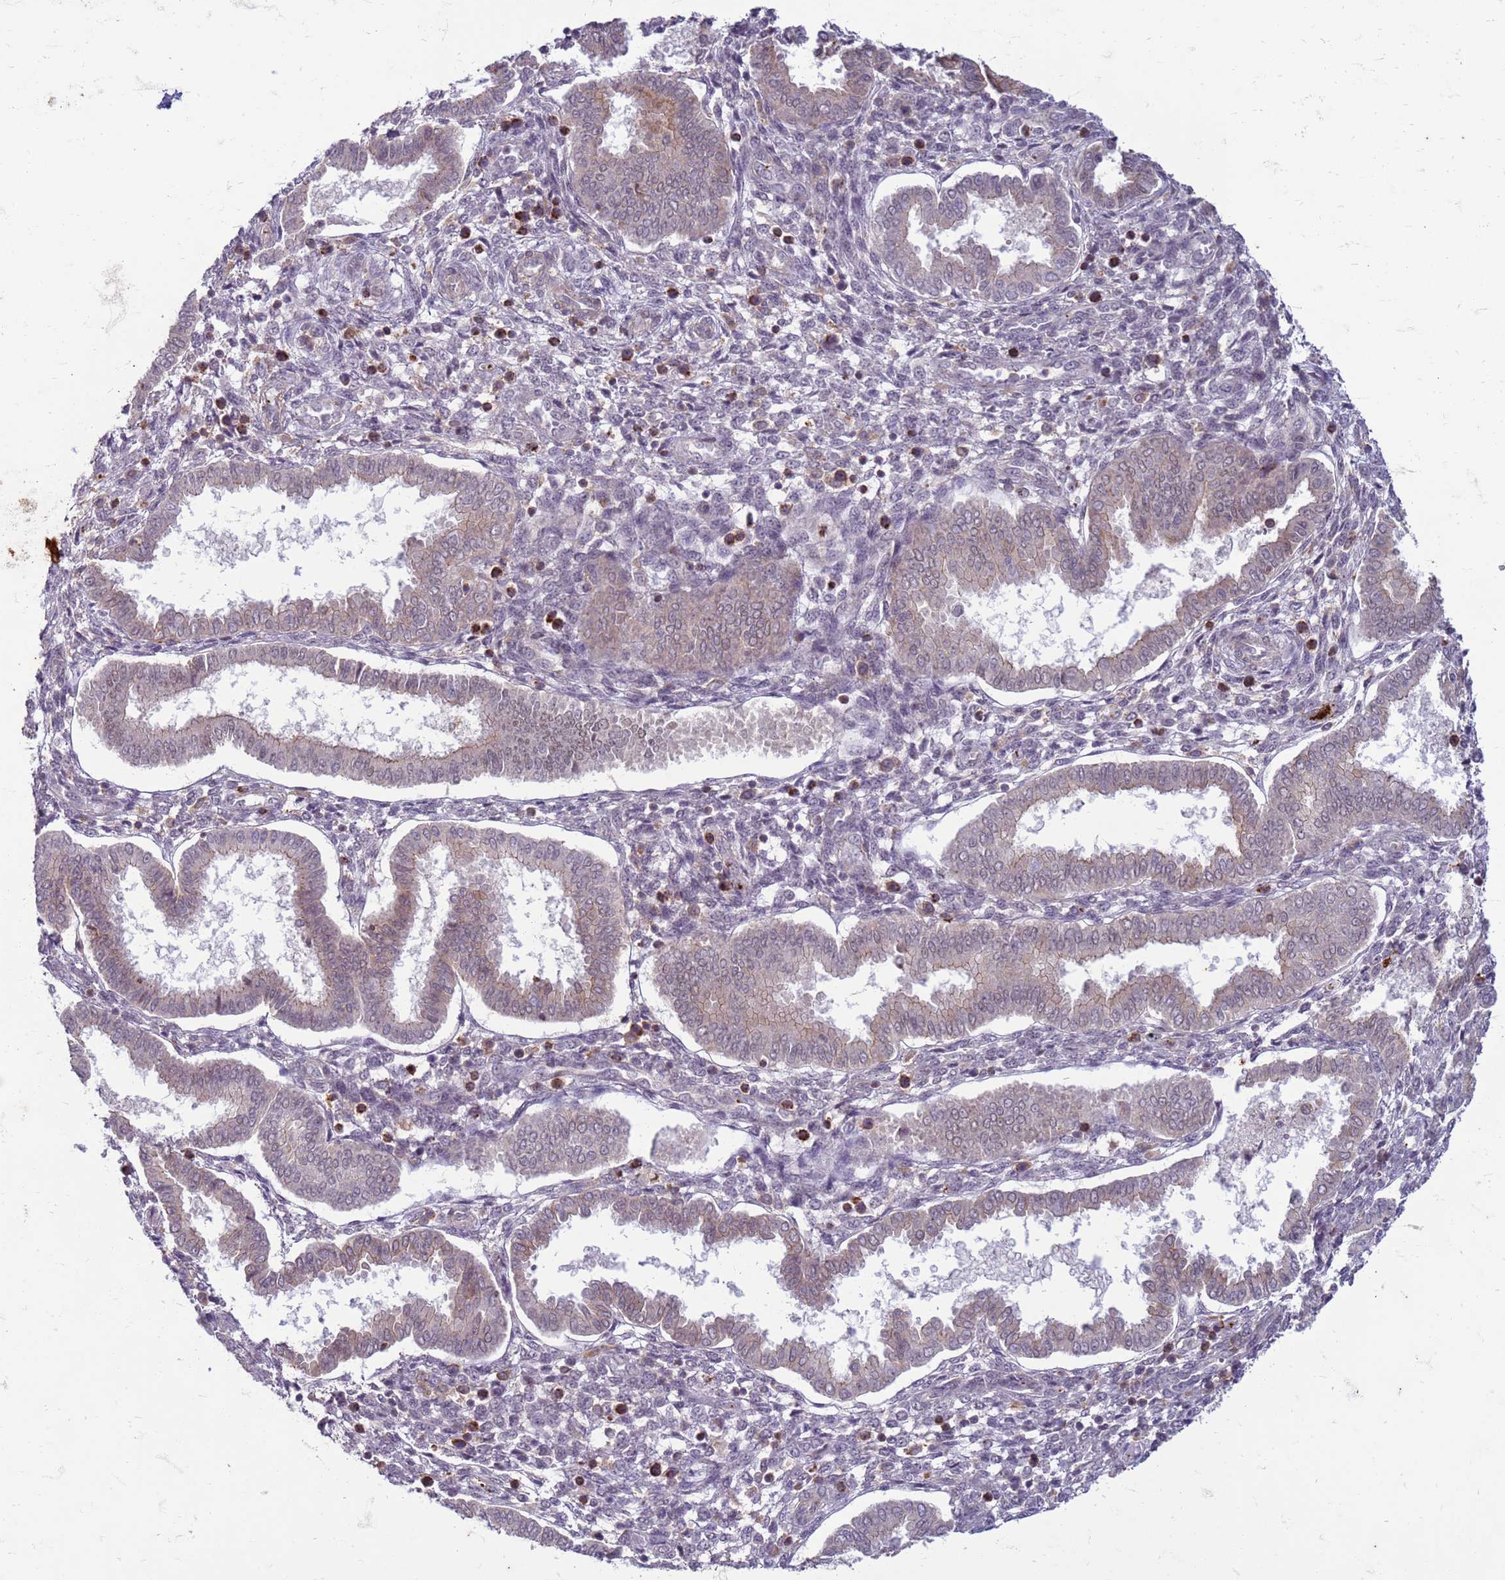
{"staining": {"intensity": "negative", "quantity": "none", "location": "none"}, "tissue": "endometrium", "cell_type": "Cells in endometrial stroma", "image_type": "normal", "snomed": [{"axis": "morphology", "description": "Normal tissue, NOS"}, {"axis": "topography", "description": "Endometrium"}], "caption": "DAB immunohistochemical staining of unremarkable human endometrium displays no significant staining in cells in endometrial stroma. (Brightfield microscopy of DAB immunohistochemistry (IHC) at high magnification).", "gene": "SLC15A3", "patient": {"sex": "female", "age": 24}}